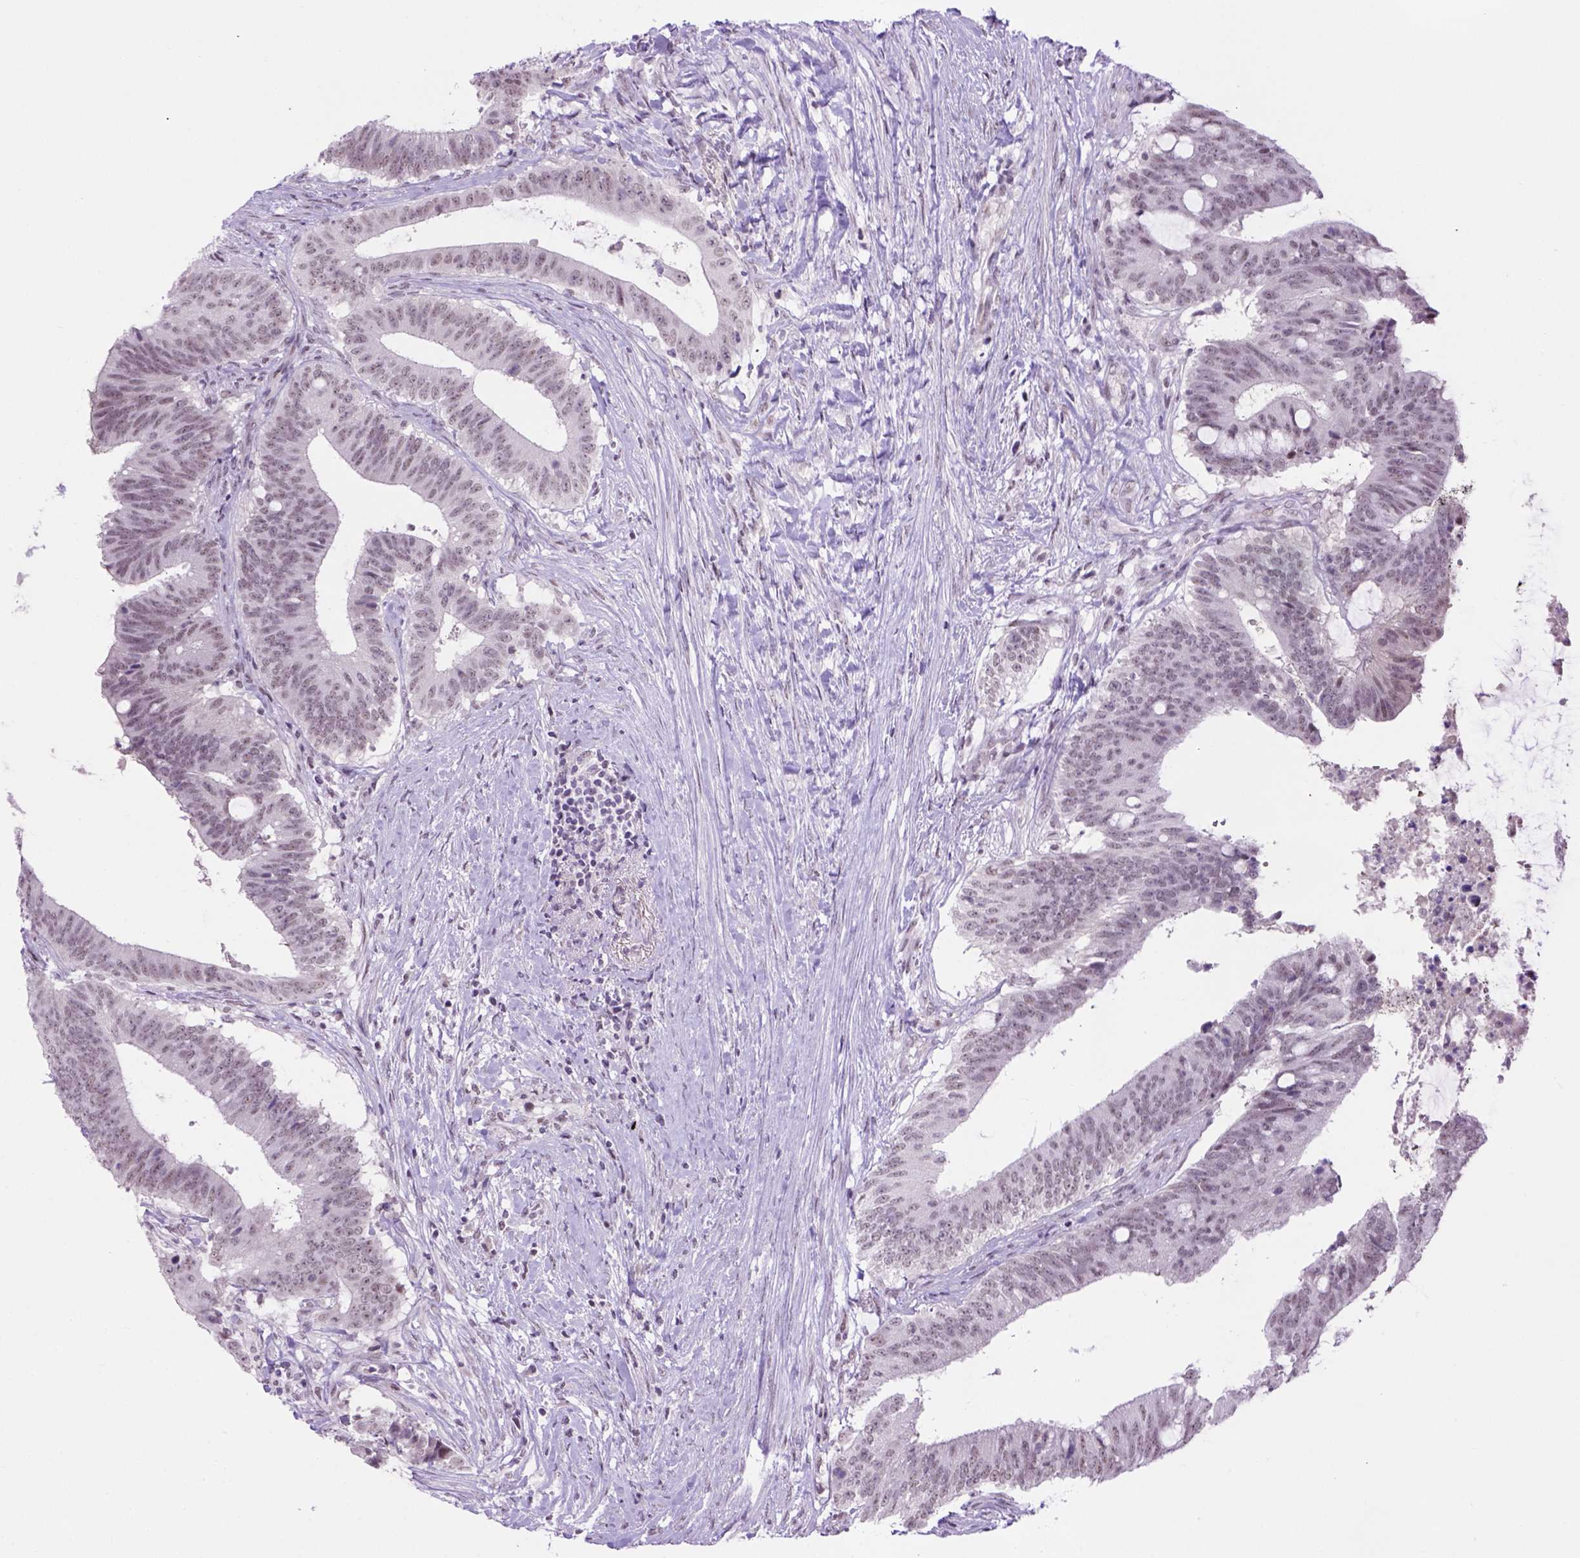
{"staining": {"intensity": "negative", "quantity": "none", "location": "none"}, "tissue": "colorectal cancer", "cell_type": "Tumor cells", "image_type": "cancer", "snomed": [{"axis": "morphology", "description": "Adenocarcinoma, NOS"}, {"axis": "topography", "description": "Colon"}], "caption": "Immunohistochemistry (IHC) of human colorectal cancer displays no expression in tumor cells. (DAB IHC, high magnification).", "gene": "TBPL1", "patient": {"sex": "female", "age": 43}}